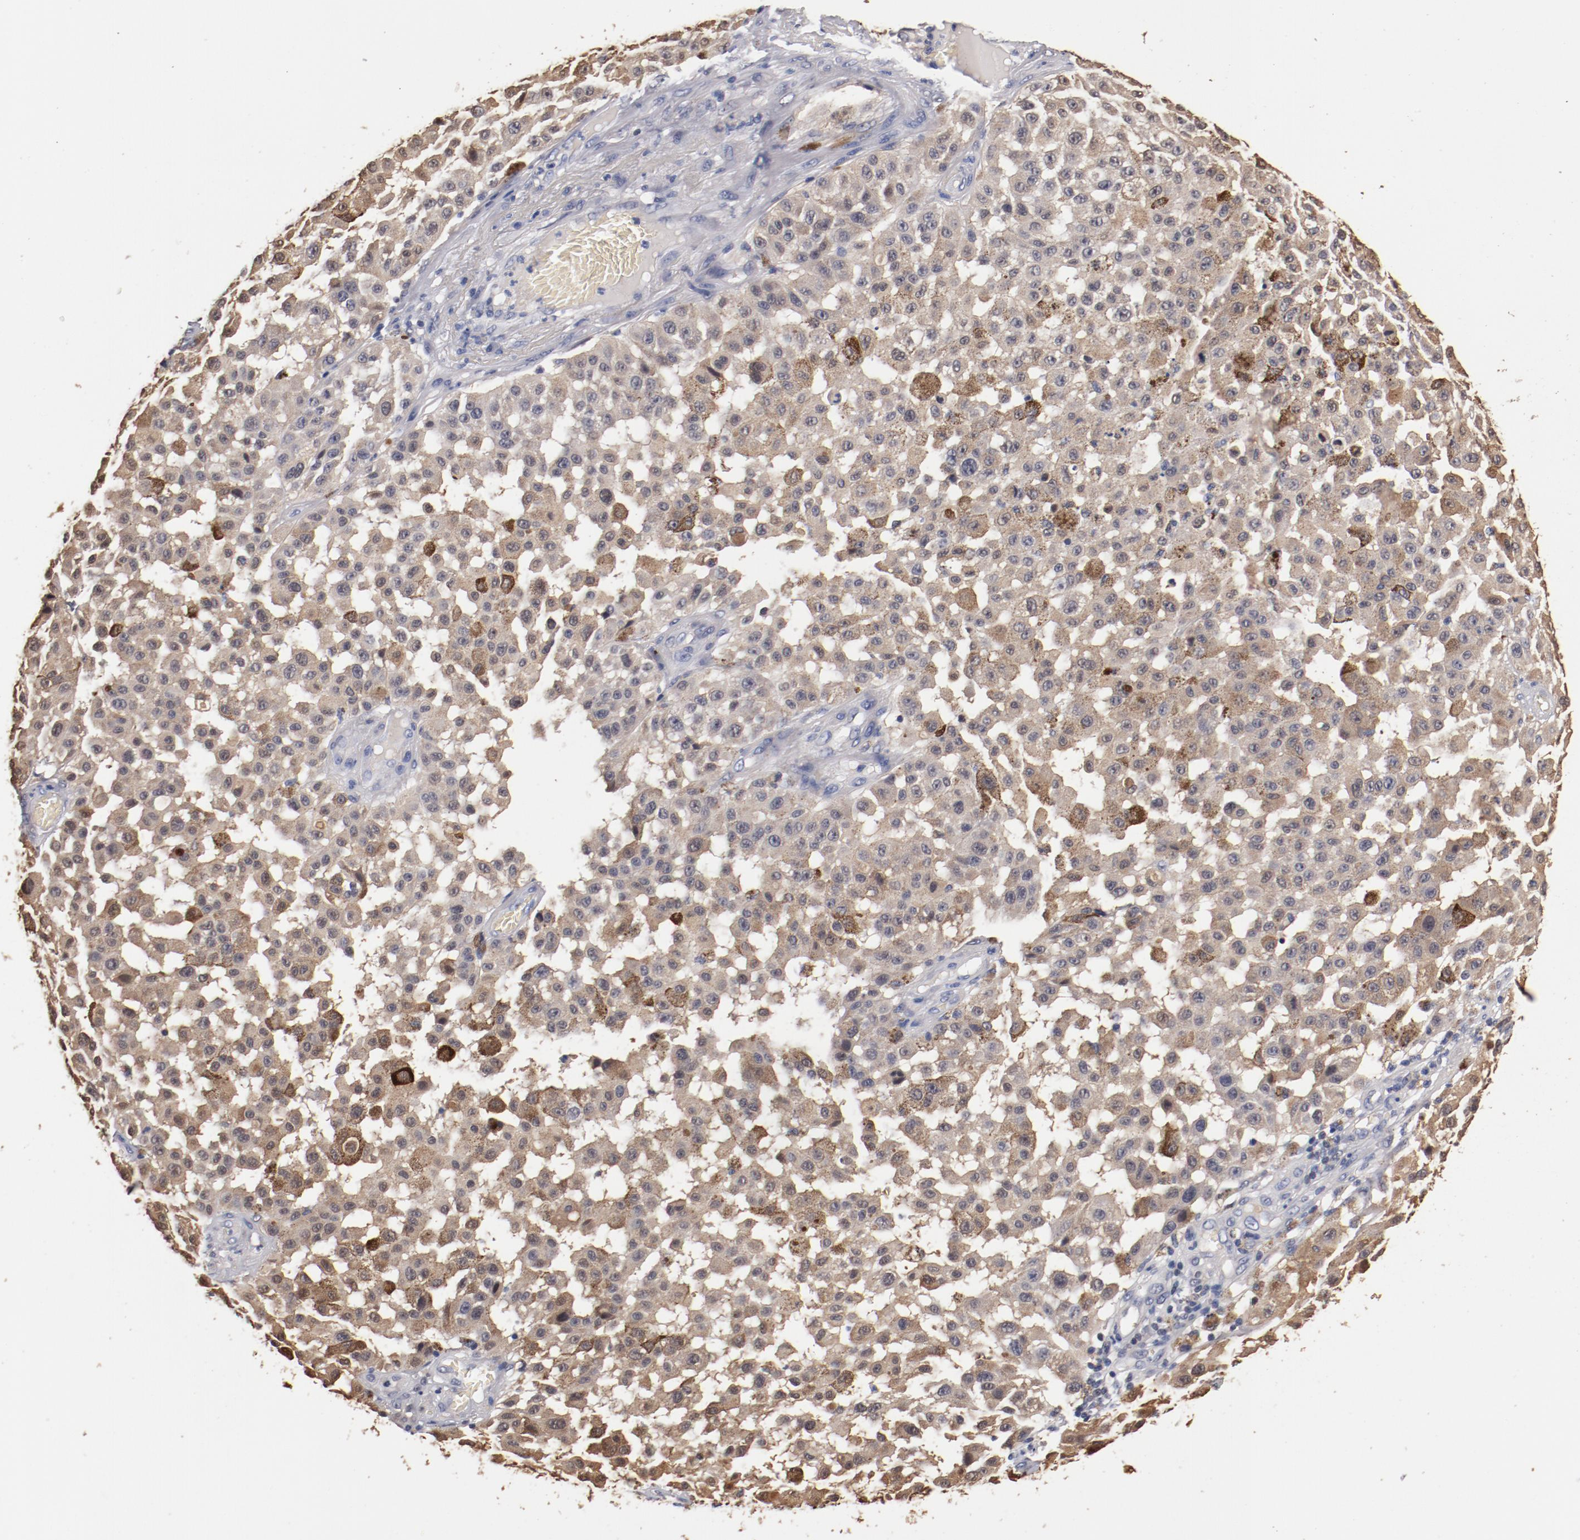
{"staining": {"intensity": "weak", "quantity": "25%-75%", "location": "cytoplasmic/membranous"}, "tissue": "melanoma", "cell_type": "Tumor cells", "image_type": "cancer", "snomed": [{"axis": "morphology", "description": "Malignant melanoma, NOS"}, {"axis": "topography", "description": "Skin"}], "caption": "Immunohistochemistry (IHC) of human melanoma demonstrates low levels of weak cytoplasmic/membranous expression in about 25%-75% of tumor cells. Nuclei are stained in blue.", "gene": "MIF", "patient": {"sex": "female", "age": 64}}